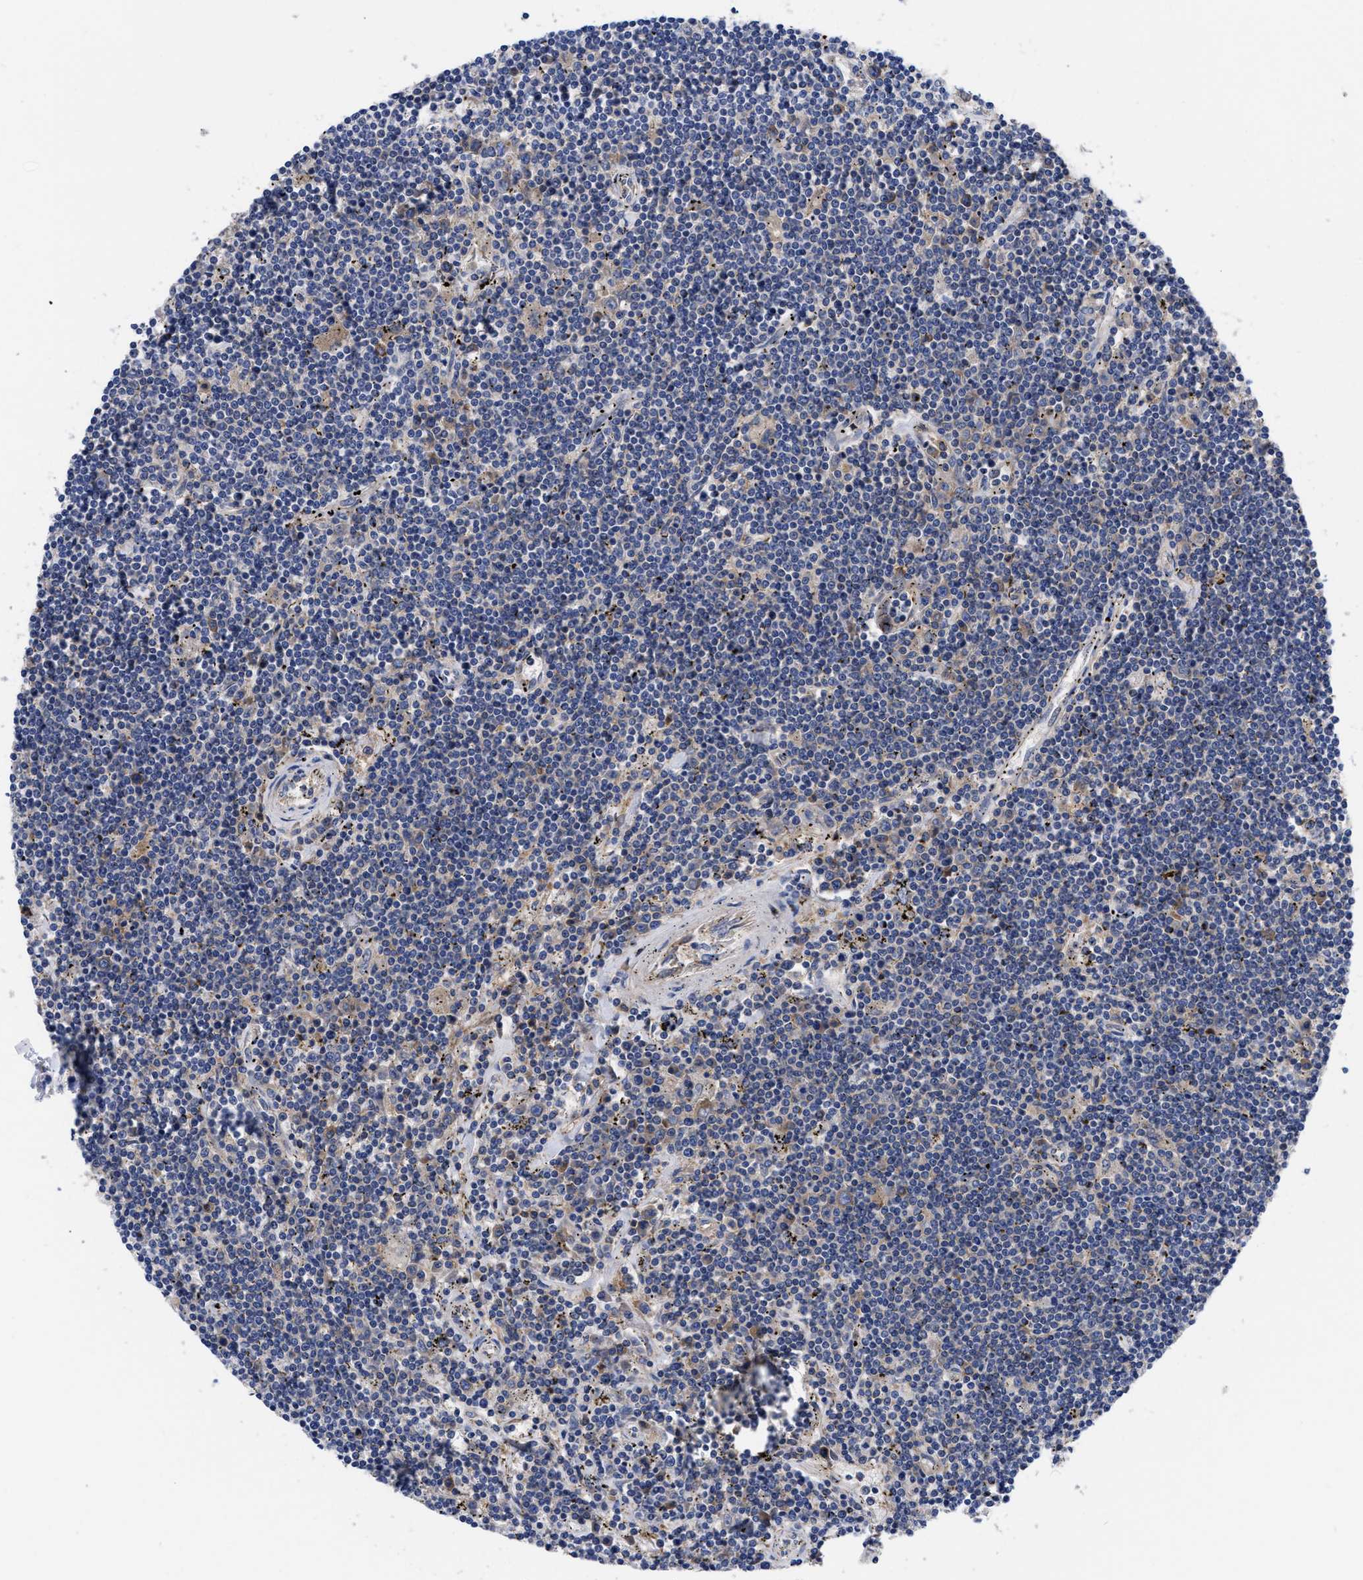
{"staining": {"intensity": "weak", "quantity": "<25%", "location": "cytoplasmic/membranous"}, "tissue": "lymphoma", "cell_type": "Tumor cells", "image_type": "cancer", "snomed": [{"axis": "morphology", "description": "Malignant lymphoma, non-Hodgkin's type, Low grade"}, {"axis": "topography", "description": "Spleen"}], "caption": "Low-grade malignant lymphoma, non-Hodgkin's type was stained to show a protein in brown. There is no significant positivity in tumor cells.", "gene": "RBKS", "patient": {"sex": "male", "age": 76}}